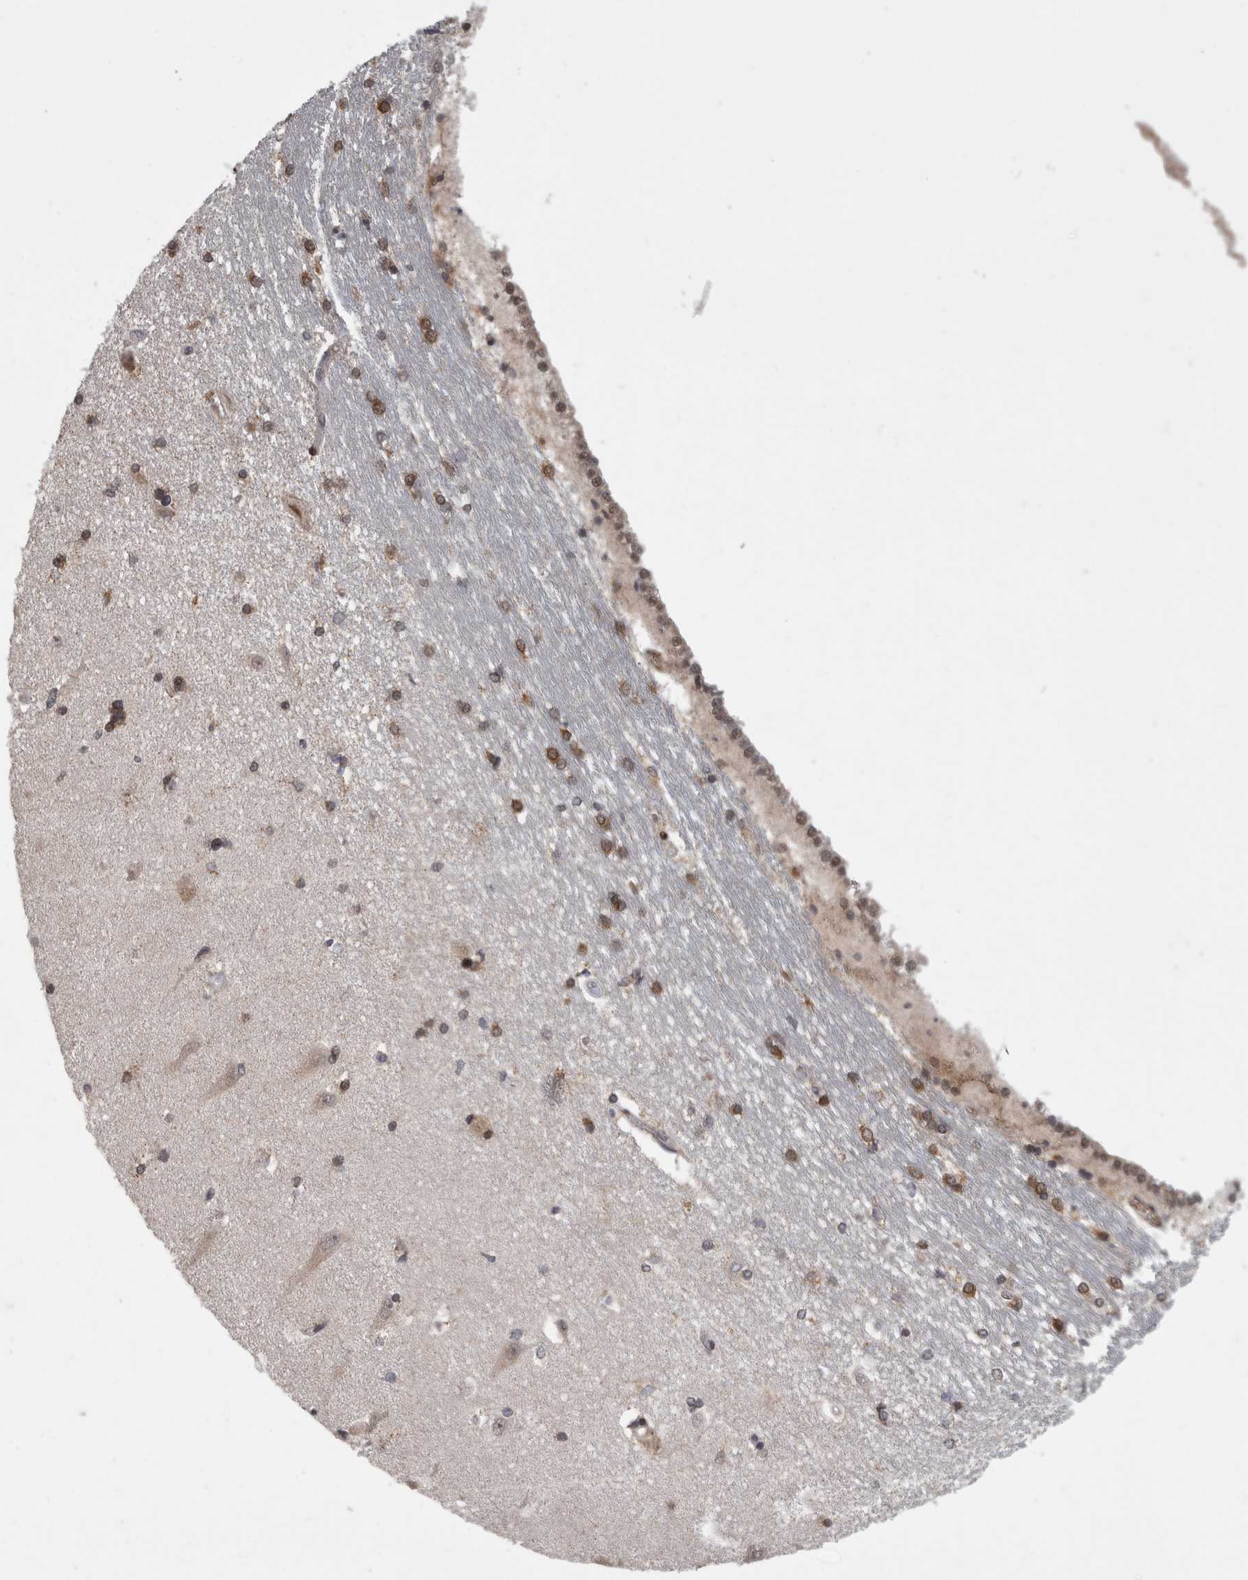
{"staining": {"intensity": "weak", "quantity": "<25%", "location": "cytoplasmic/membranous,nuclear"}, "tissue": "hippocampus", "cell_type": "Glial cells", "image_type": "normal", "snomed": [{"axis": "morphology", "description": "Normal tissue, NOS"}, {"axis": "topography", "description": "Hippocampus"}], "caption": "Photomicrograph shows no protein positivity in glial cells of unremarkable hippocampus. (Stains: DAB immunohistochemistry (IHC) with hematoxylin counter stain, Microscopy: brightfield microscopy at high magnification).", "gene": "ZNF592", "patient": {"sex": "male", "age": 45}}